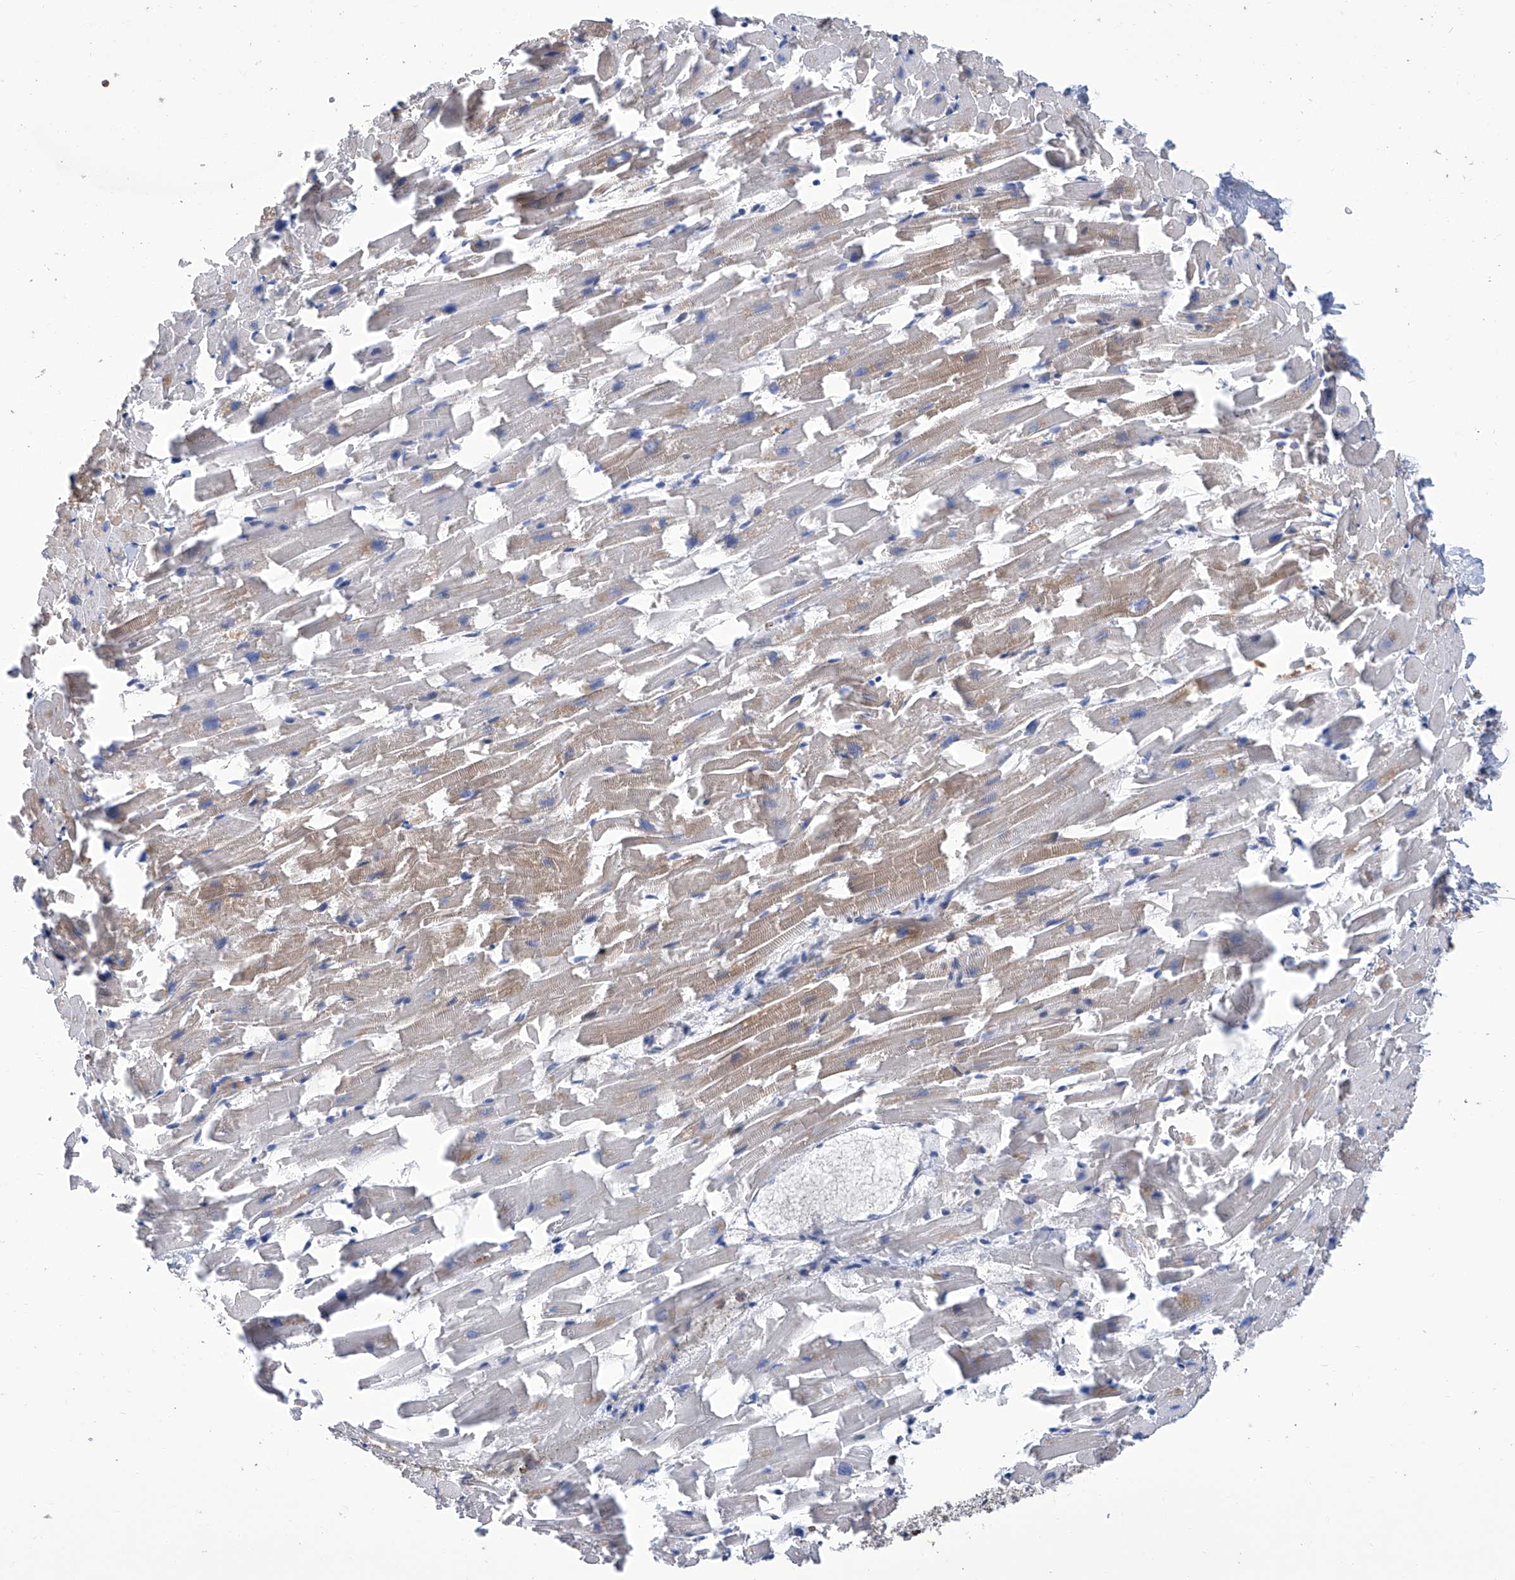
{"staining": {"intensity": "weak", "quantity": "25%-75%", "location": "cytoplasmic/membranous"}, "tissue": "heart muscle", "cell_type": "Cardiomyocytes", "image_type": "normal", "snomed": [{"axis": "morphology", "description": "Normal tissue, NOS"}, {"axis": "topography", "description": "Heart"}], "caption": "Immunohistochemical staining of unremarkable human heart muscle exhibits weak cytoplasmic/membranous protein positivity in approximately 25%-75% of cardiomyocytes. (Brightfield microscopy of DAB IHC at high magnification).", "gene": "SMS", "patient": {"sex": "female", "age": 64}}